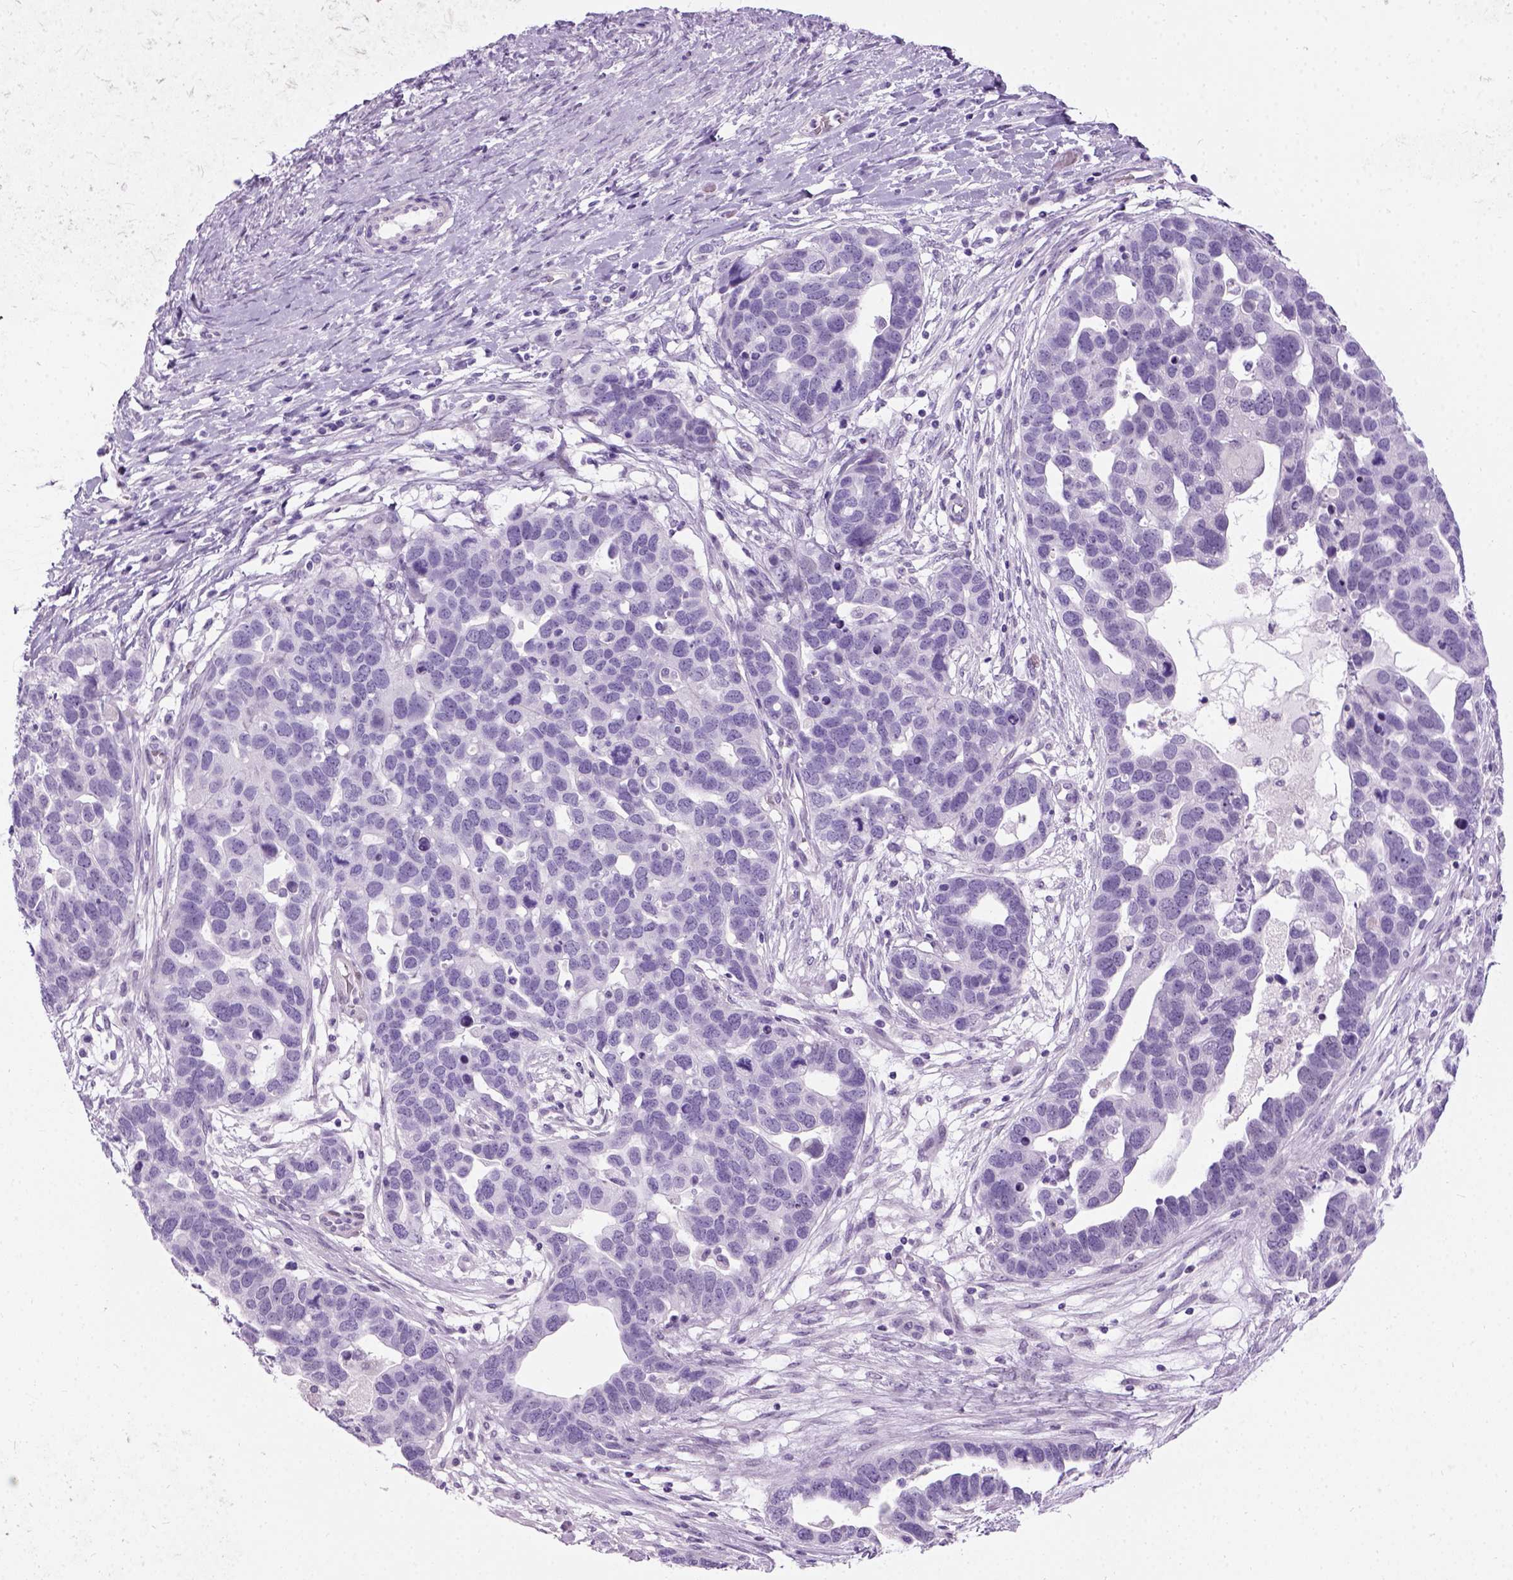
{"staining": {"intensity": "negative", "quantity": "none", "location": "none"}, "tissue": "ovarian cancer", "cell_type": "Tumor cells", "image_type": "cancer", "snomed": [{"axis": "morphology", "description": "Cystadenocarcinoma, serous, NOS"}, {"axis": "topography", "description": "Ovary"}], "caption": "High power microscopy micrograph of an IHC image of ovarian cancer (serous cystadenocarcinoma), revealing no significant staining in tumor cells. (DAB immunohistochemistry (IHC), high magnification).", "gene": "AXDND1", "patient": {"sex": "female", "age": 54}}